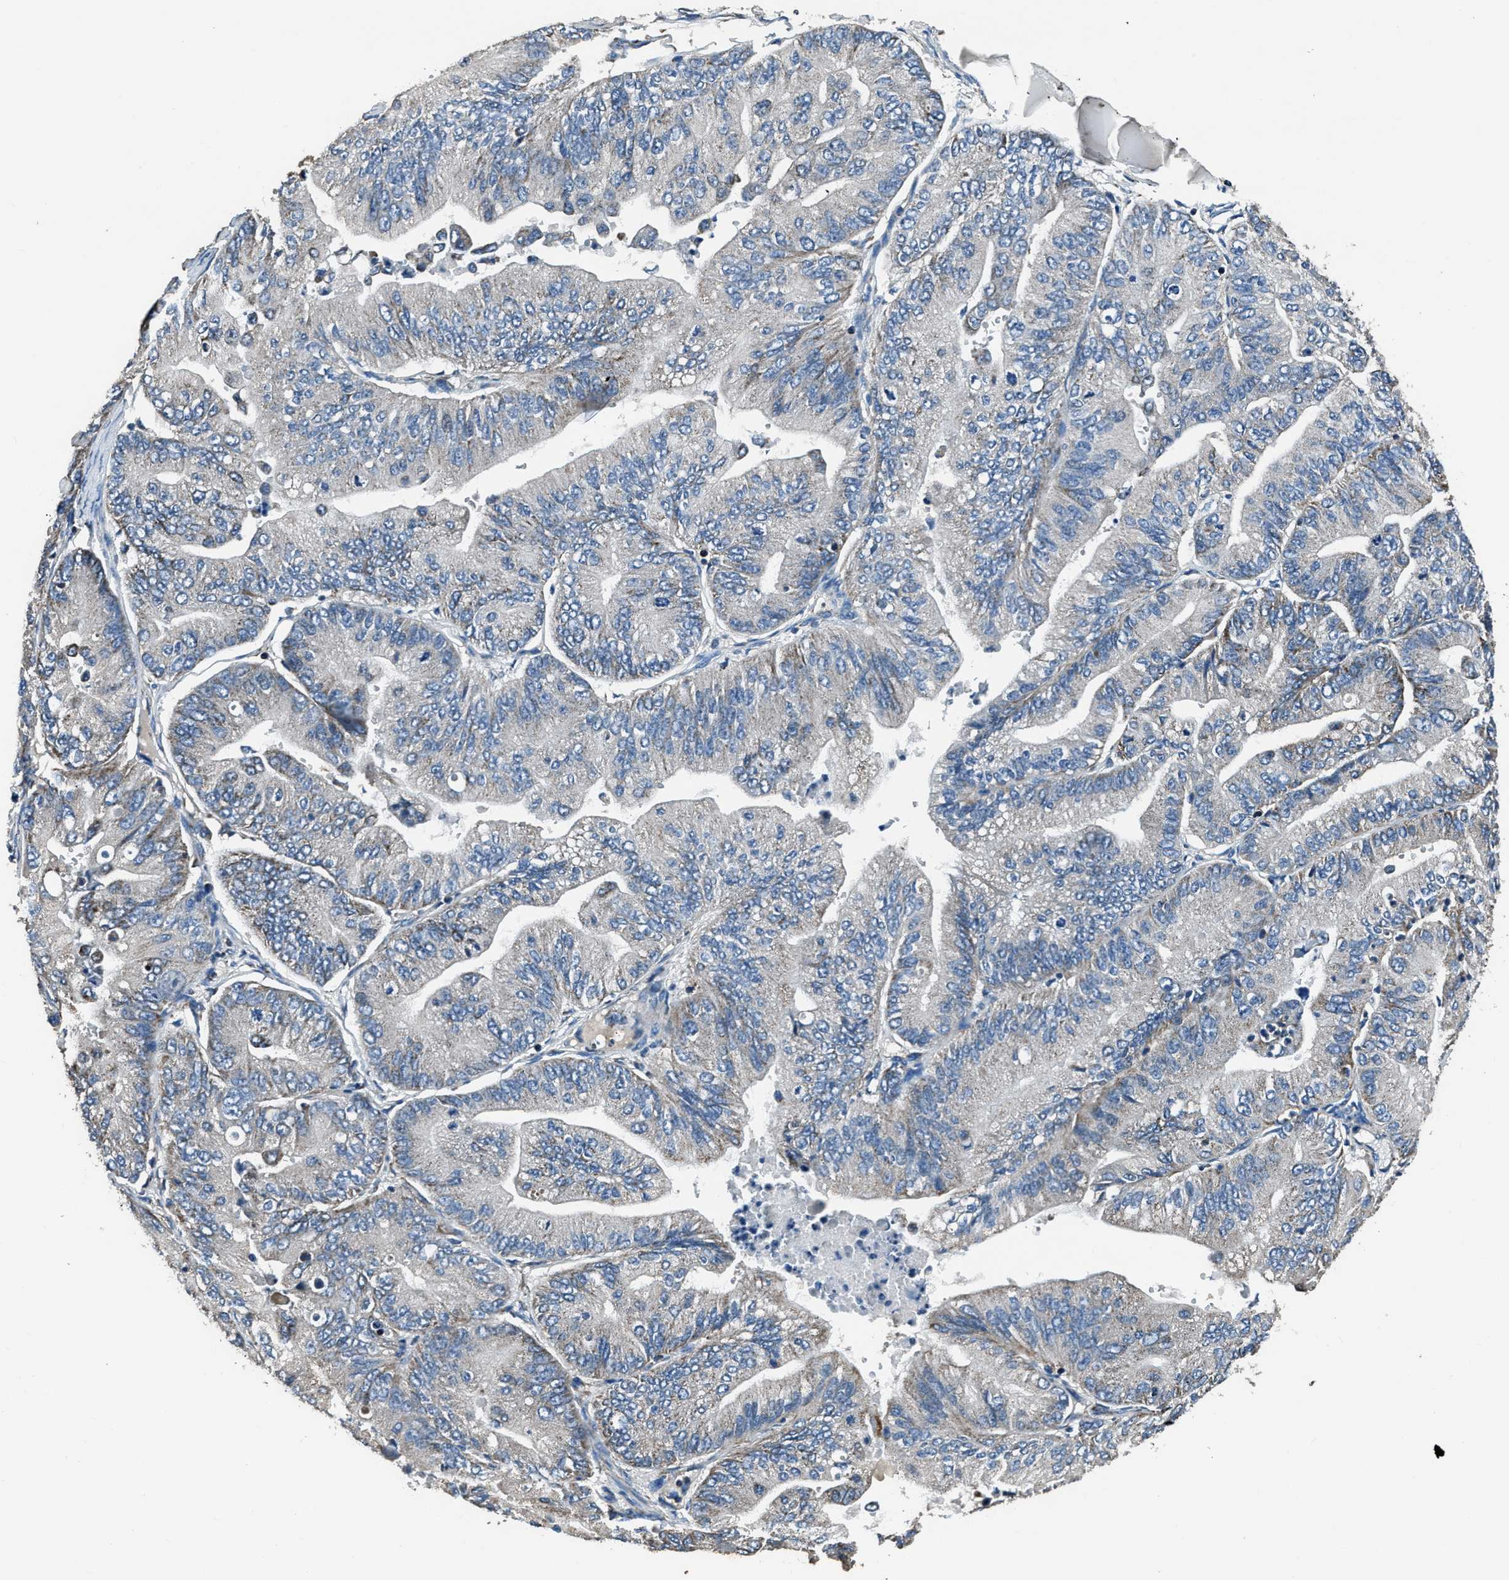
{"staining": {"intensity": "negative", "quantity": "none", "location": "none"}, "tissue": "ovarian cancer", "cell_type": "Tumor cells", "image_type": "cancer", "snomed": [{"axis": "morphology", "description": "Cystadenocarcinoma, mucinous, NOS"}, {"axis": "topography", "description": "Ovary"}], "caption": "Ovarian cancer (mucinous cystadenocarcinoma) was stained to show a protein in brown. There is no significant expression in tumor cells. (Brightfield microscopy of DAB (3,3'-diaminobenzidine) immunohistochemistry (IHC) at high magnification).", "gene": "OGDH", "patient": {"sex": "female", "age": 61}}